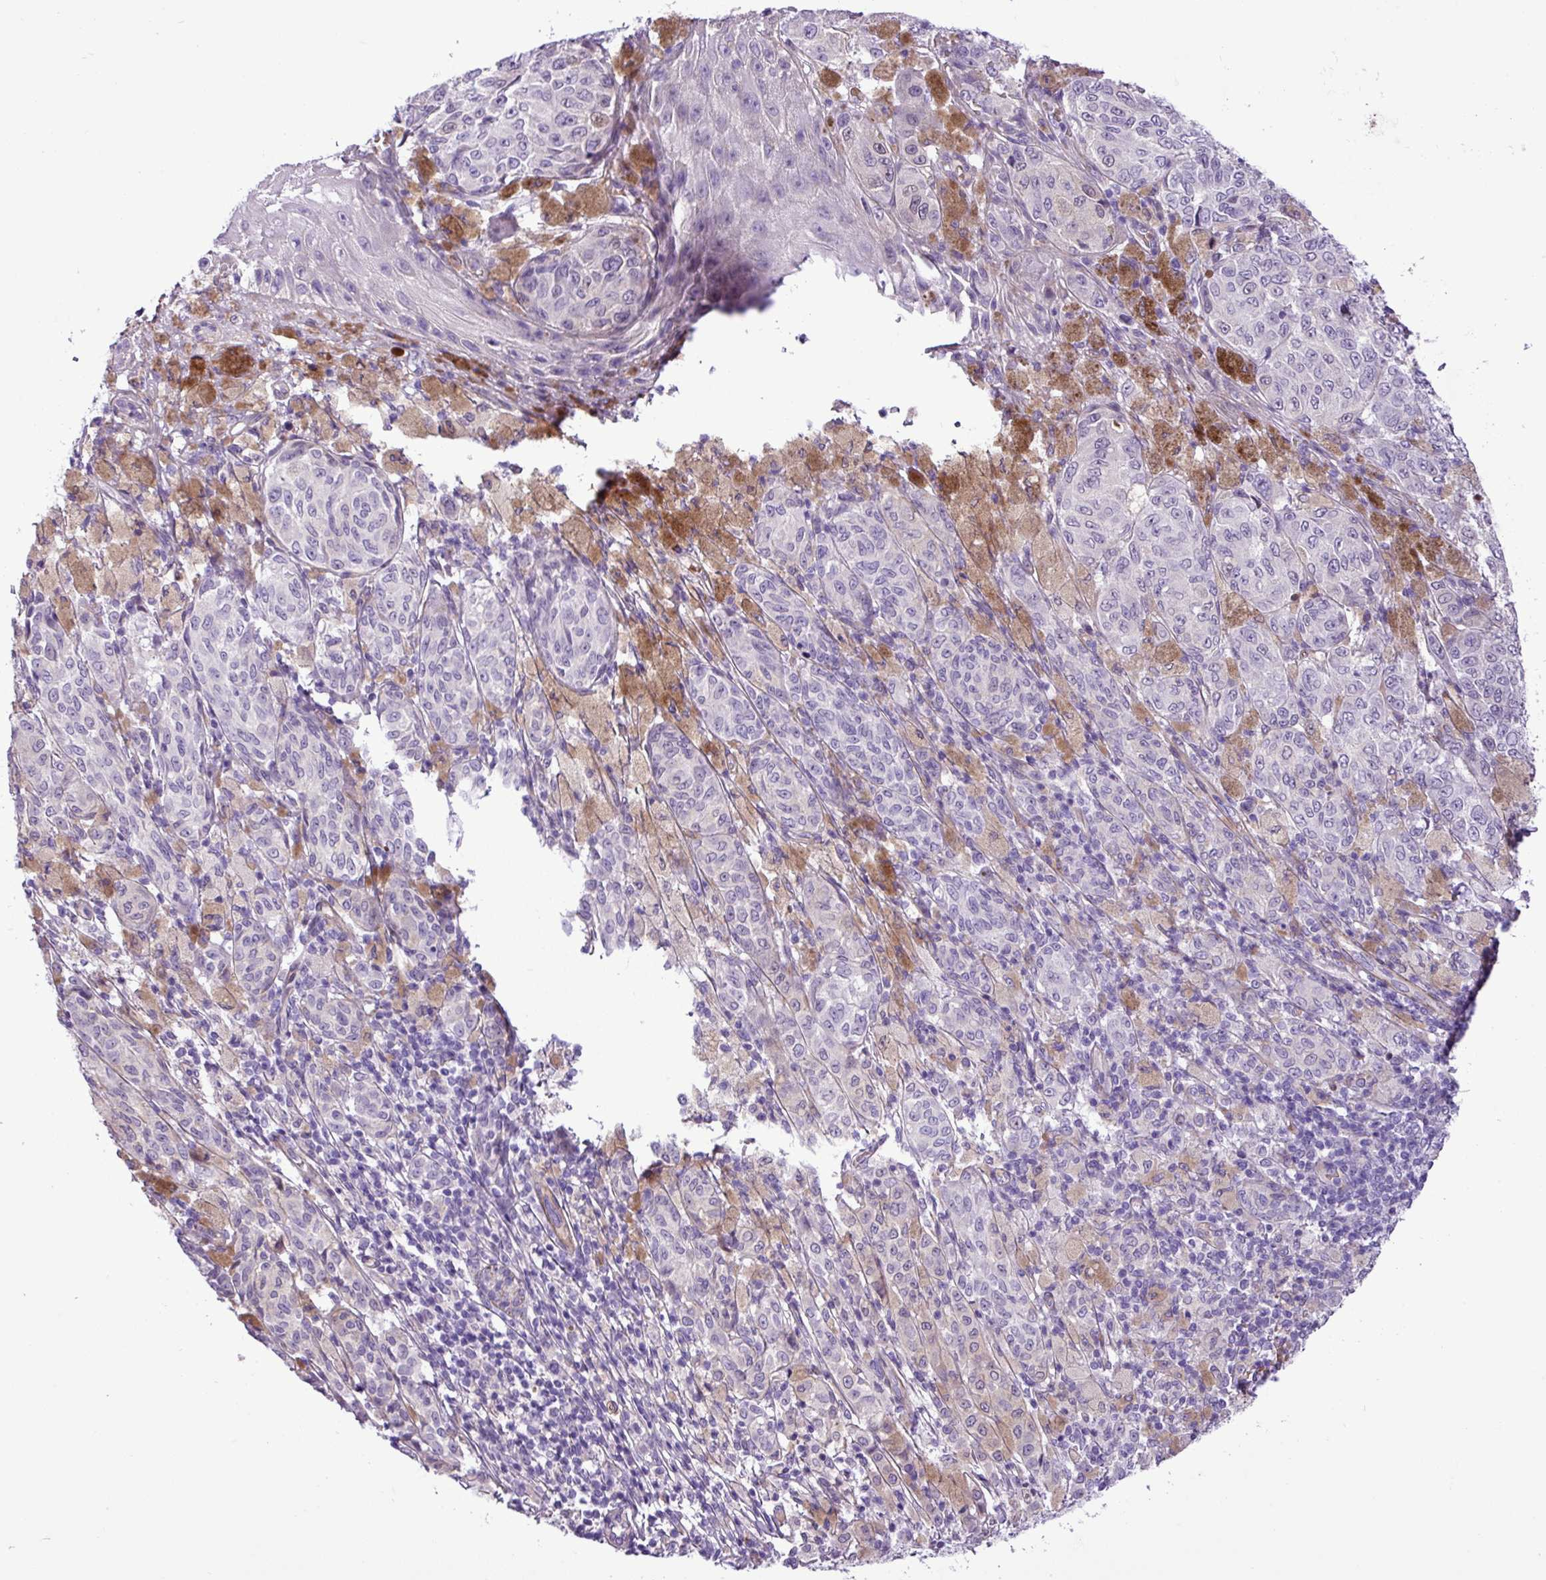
{"staining": {"intensity": "negative", "quantity": "none", "location": "none"}, "tissue": "melanoma", "cell_type": "Tumor cells", "image_type": "cancer", "snomed": [{"axis": "morphology", "description": "Malignant melanoma, NOS"}, {"axis": "topography", "description": "Skin"}], "caption": "Immunohistochemical staining of melanoma displays no significant expression in tumor cells. (Immunohistochemistry, brightfield microscopy, high magnification).", "gene": "C11orf91", "patient": {"sex": "male", "age": 42}}